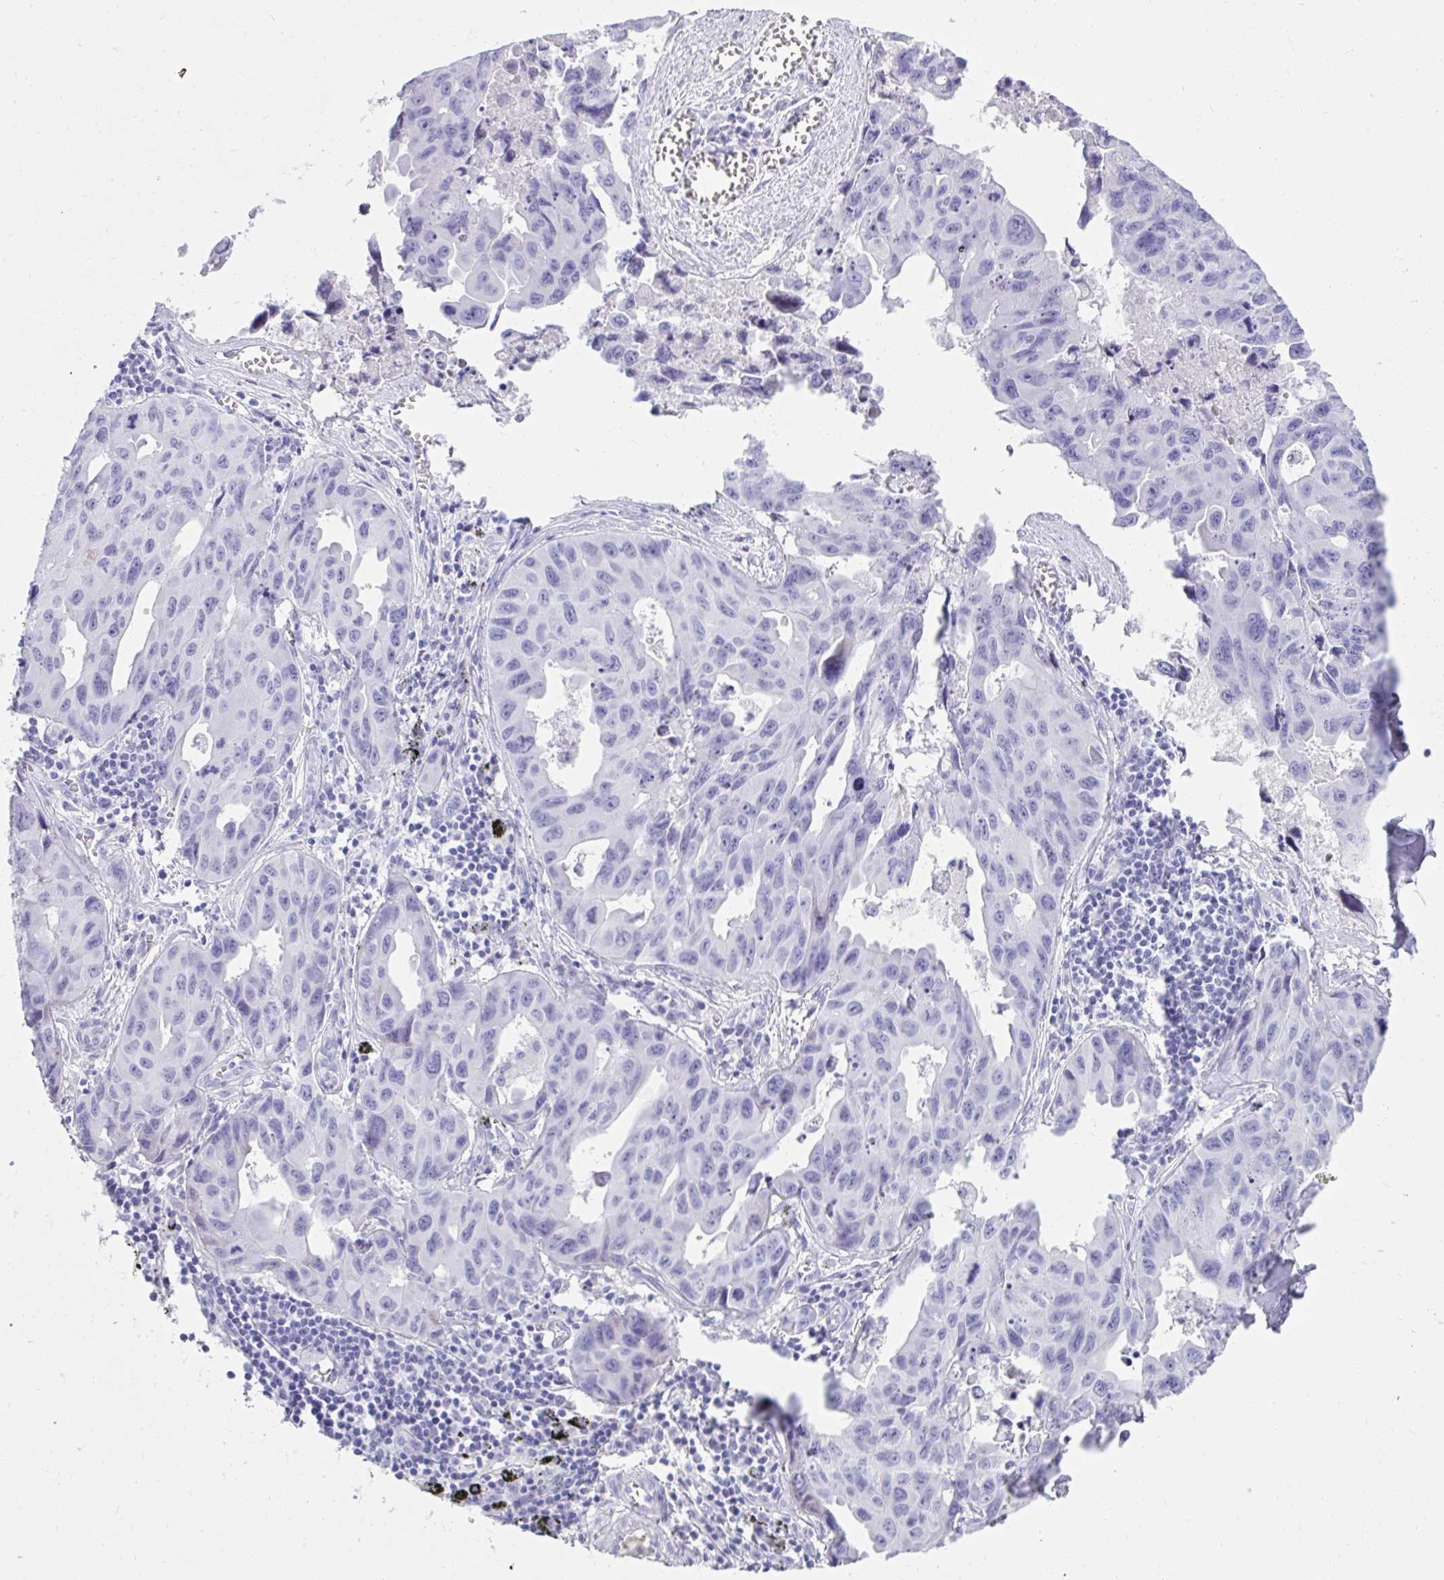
{"staining": {"intensity": "negative", "quantity": "none", "location": "none"}, "tissue": "lung cancer", "cell_type": "Tumor cells", "image_type": "cancer", "snomed": [{"axis": "morphology", "description": "Adenocarcinoma, NOS"}, {"axis": "topography", "description": "Lymph node"}, {"axis": "topography", "description": "Lung"}], "caption": "Tumor cells are negative for brown protein staining in lung adenocarcinoma.", "gene": "TNNT1", "patient": {"sex": "male", "age": 64}}